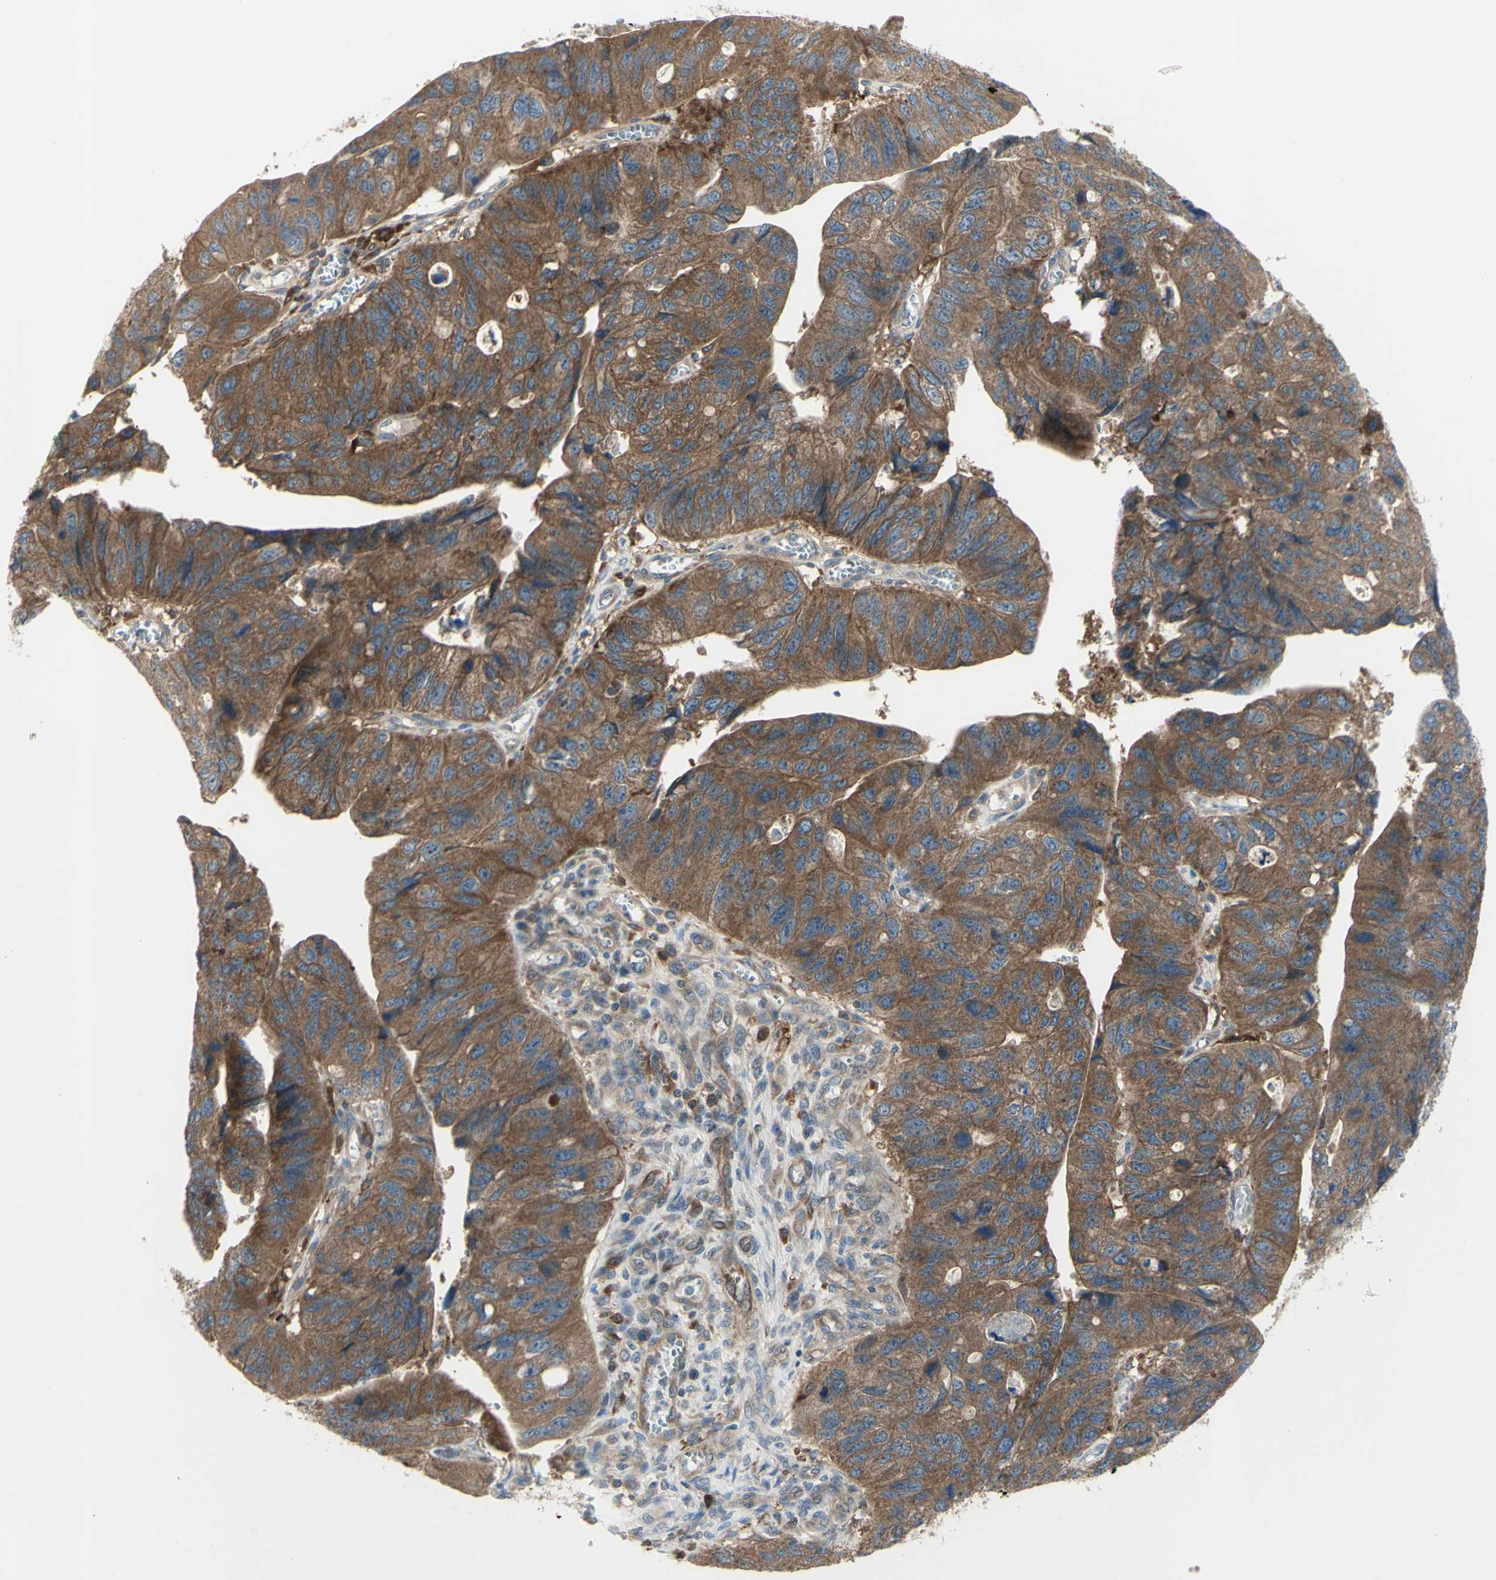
{"staining": {"intensity": "moderate", "quantity": ">75%", "location": "cytoplasmic/membranous"}, "tissue": "stomach cancer", "cell_type": "Tumor cells", "image_type": "cancer", "snomed": [{"axis": "morphology", "description": "Adenocarcinoma, NOS"}, {"axis": "topography", "description": "Stomach"}], "caption": "Protein staining of stomach adenocarcinoma tissue shows moderate cytoplasmic/membranous positivity in approximately >75% of tumor cells. The staining is performed using DAB brown chromogen to label protein expression. The nuclei are counter-stained blue using hematoxylin.", "gene": "IGSF9B", "patient": {"sex": "male", "age": 59}}